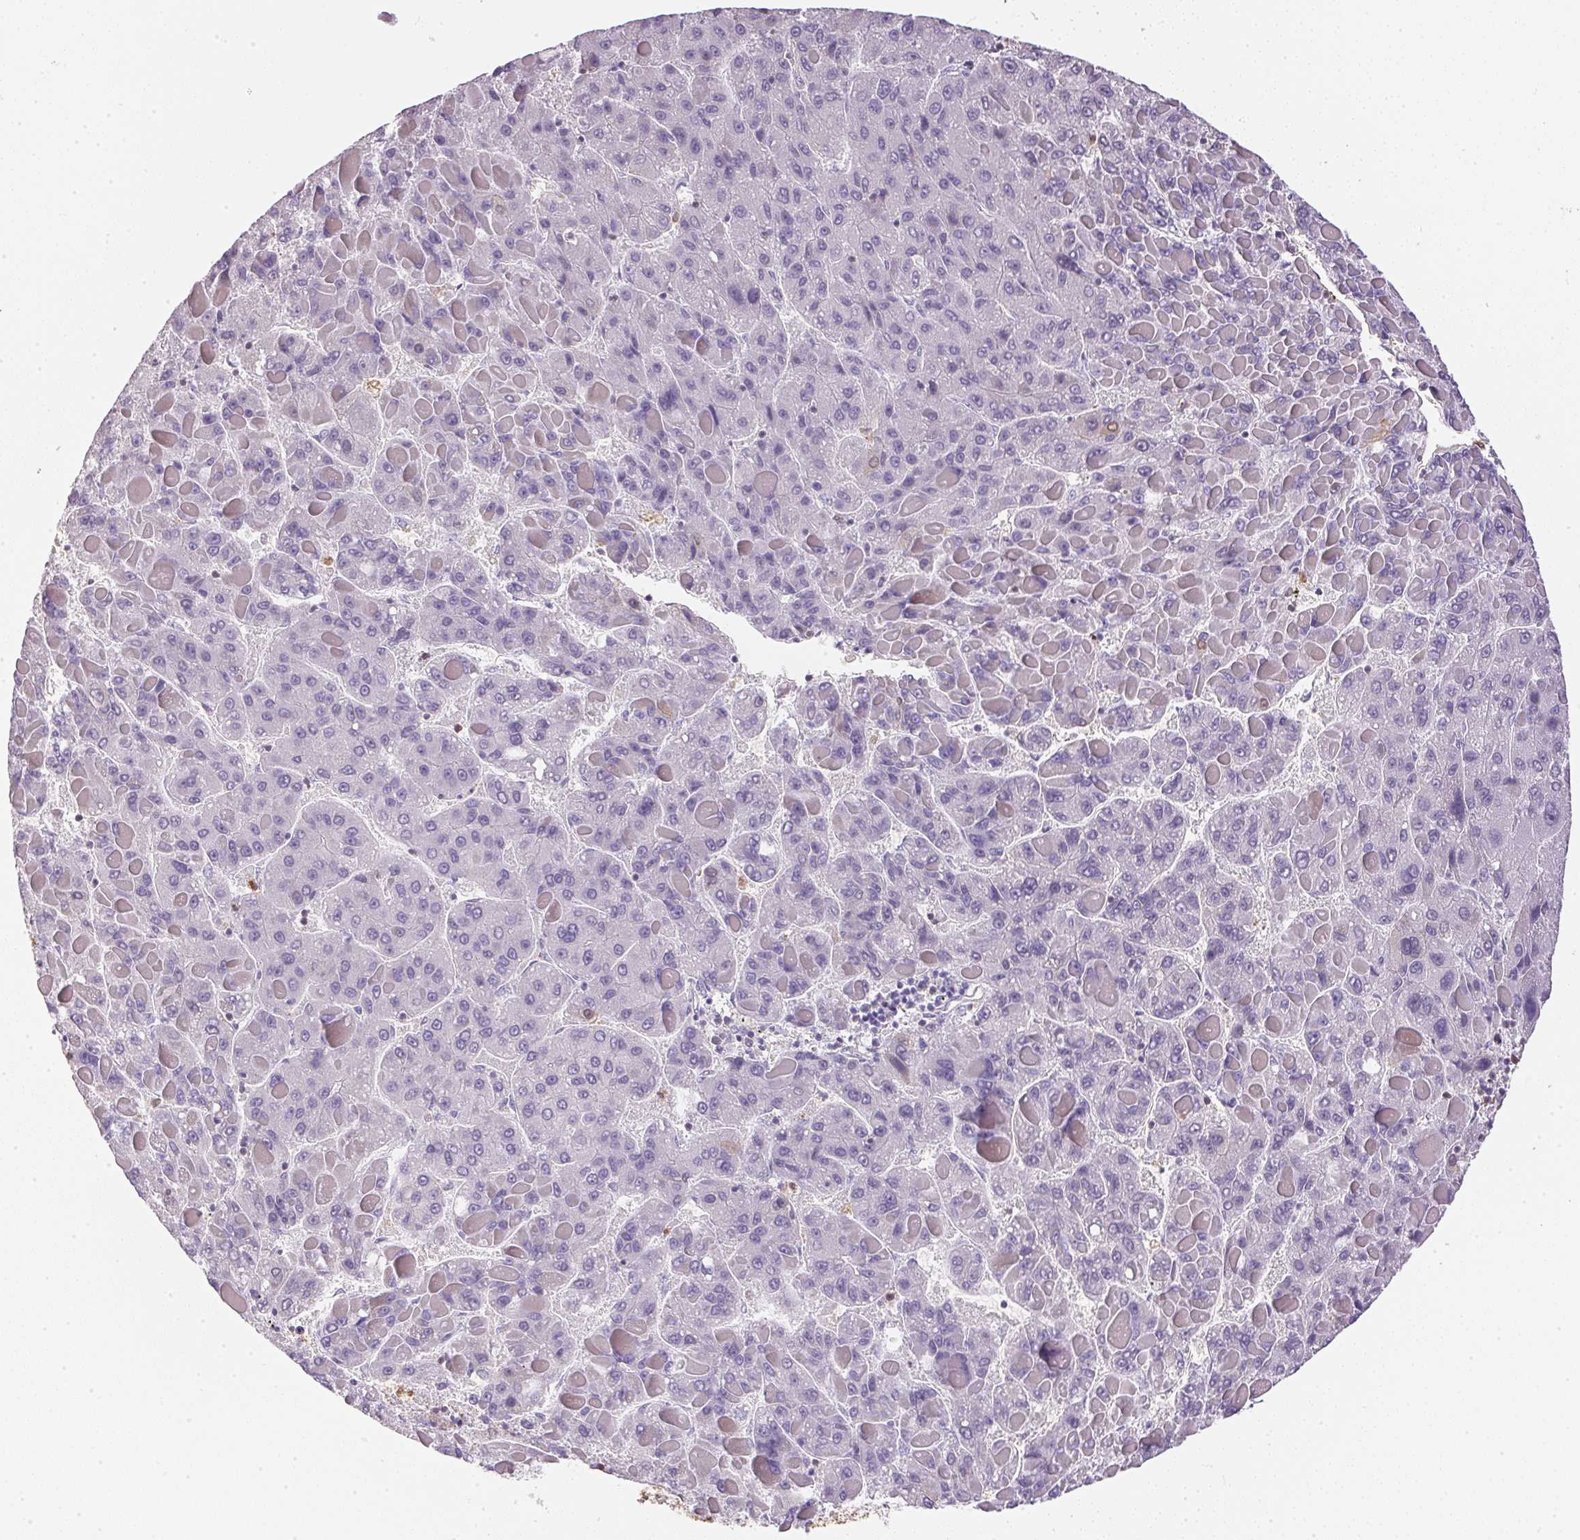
{"staining": {"intensity": "negative", "quantity": "none", "location": "none"}, "tissue": "liver cancer", "cell_type": "Tumor cells", "image_type": "cancer", "snomed": [{"axis": "morphology", "description": "Carcinoma, Hepatocellular, NOS"}, {"axis": "topography", "description": "Liver"}], "caption": "Tumor cells are negative for protein expression in human hepatocellular carcinoma (liver).", "gene": "S100A3", "patient": {"sex": "female", "age": 82}}